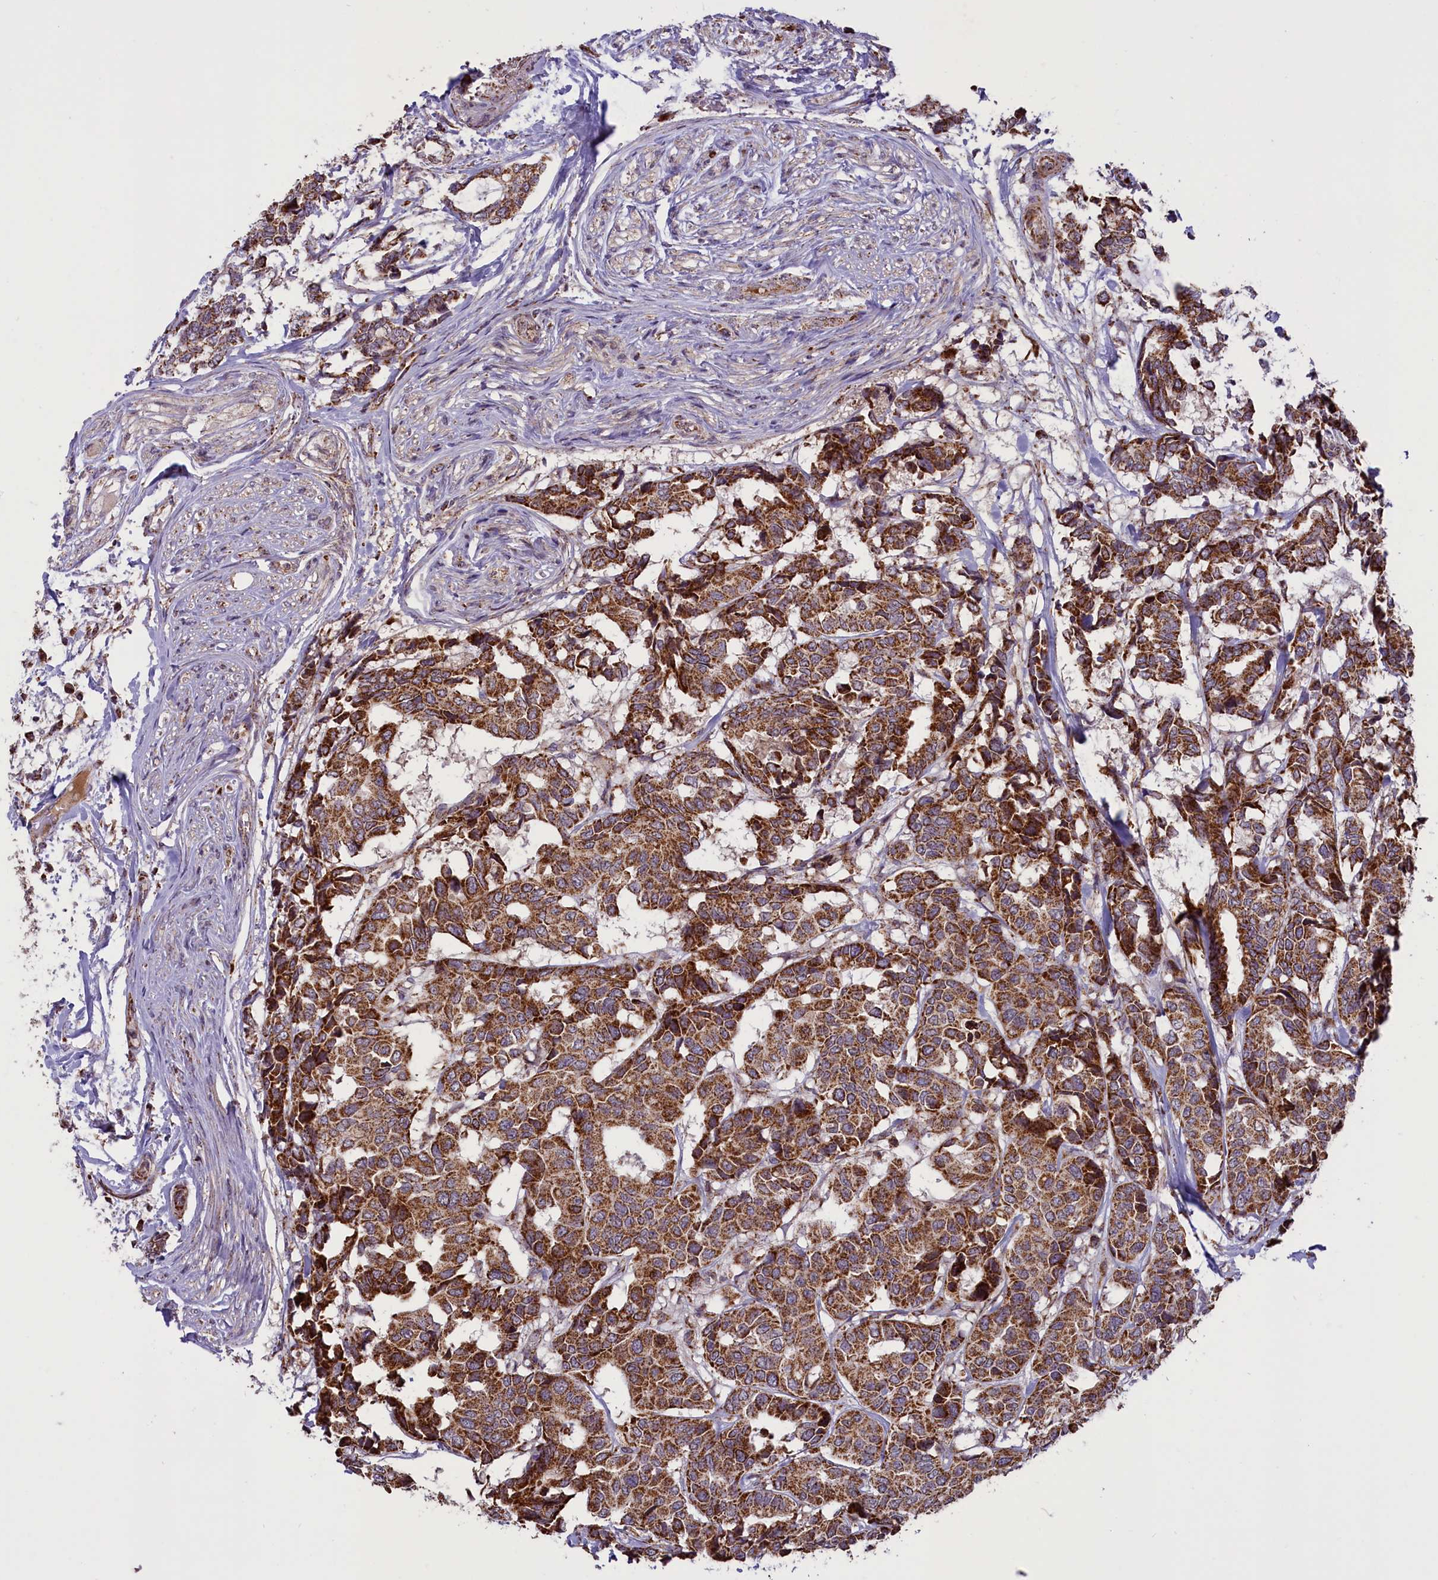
{"staining": {"intensity": "strong", "quantity": ">75%", "location": "cytoplasmic/membranous"}, "tissue": "breast cancer", "cell_type": "Tumor cells", "image_type": "cancer", "snomed": [{"axis": "morphology", "description": "Duct carcinoma"}, {"axis": "topography", "description": "Breast"}], "caption": "Strong cytoplasmic/membranous expression for a protein is seen in approximately >75% of tumor cells of infiltrating ductal carcinoma (breast) using immunohistochemistry.", "gene": "GLRX5", "patient": {"sex": "female", "age": 87}}